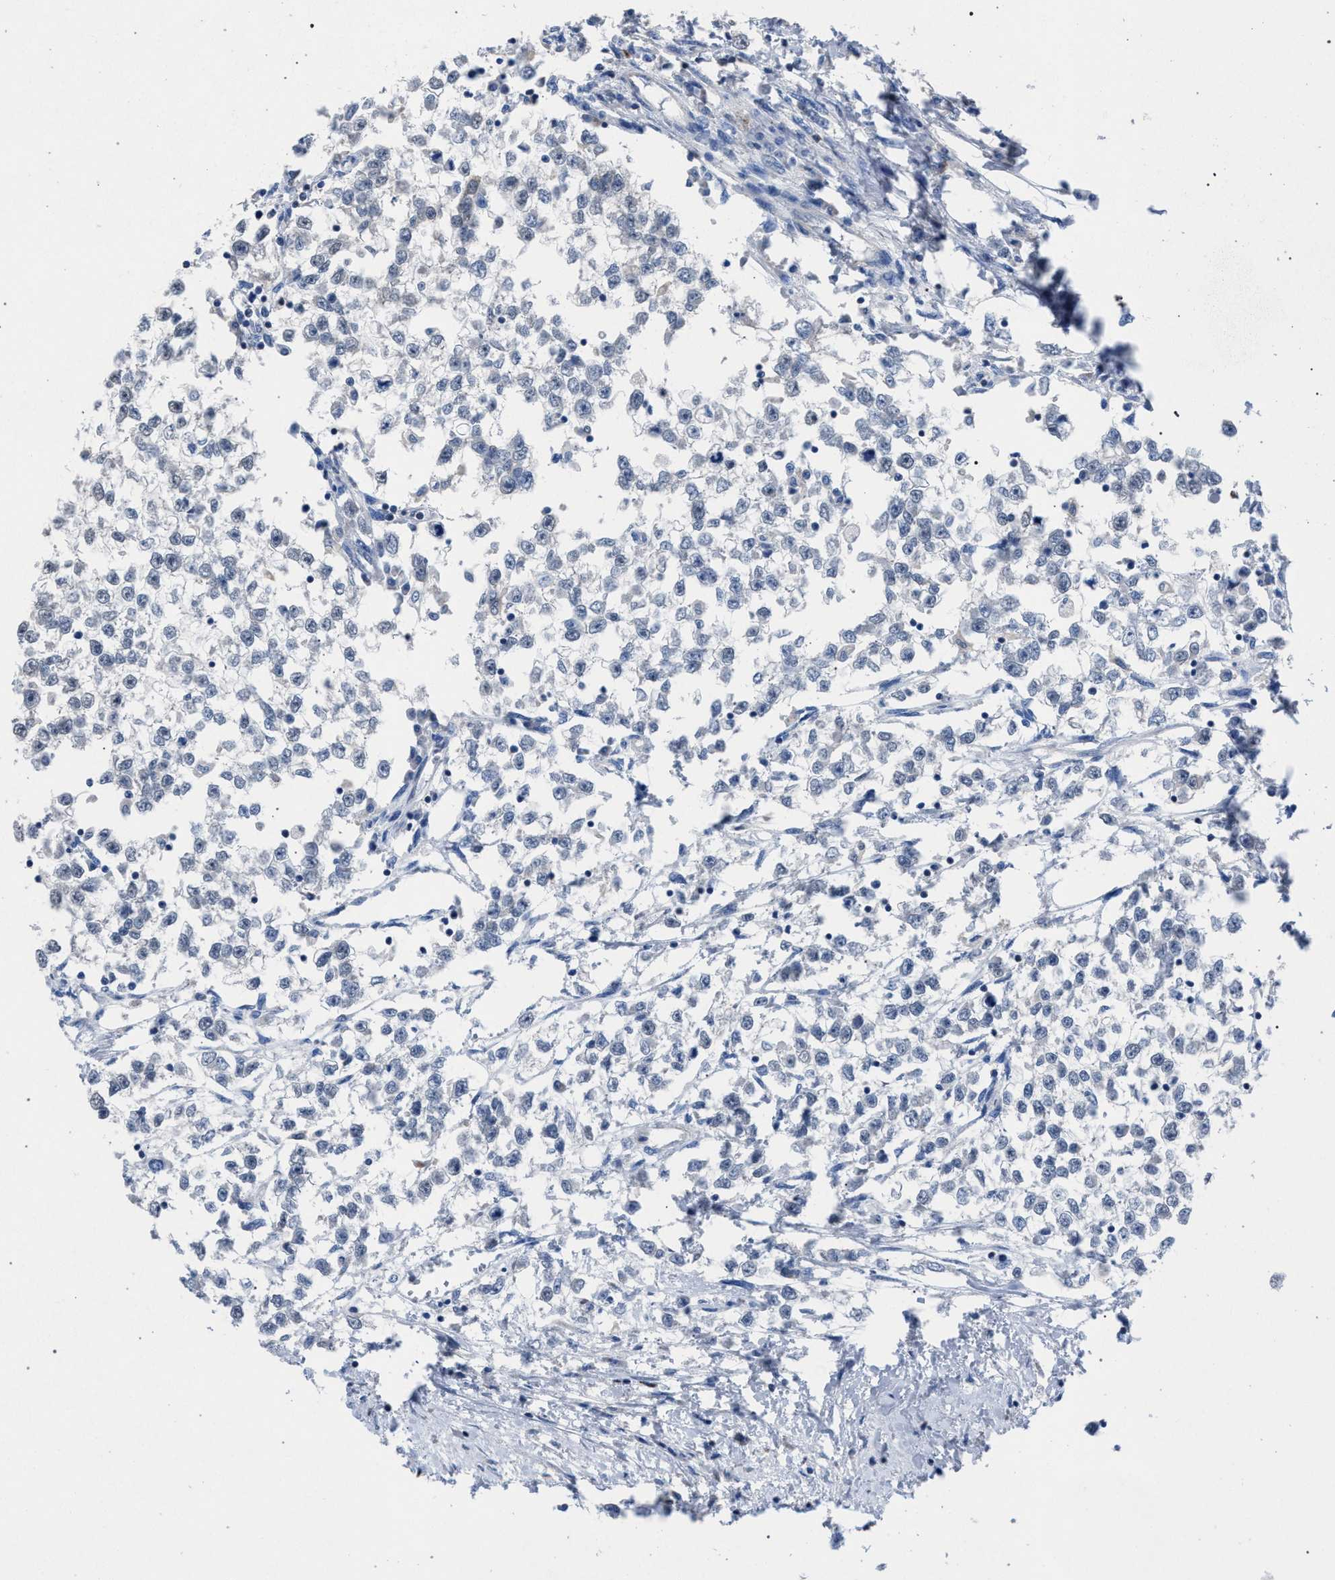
{"staining": {"intensity": "negative", "quantity": "none", "location": "none"}, "tissue": "testis cancer", "cell_type": "Tumor cells", "image_type": "cancer", "snomed": [{"axis": "morphology", "description": "Seminoma, NOS"}, {"axis": "morphology", "description": "Carcinoma, Embryonal, NOS"}, {"axis": "topography", "description": "Testis"}], "caption": "Testis cancer was stained to show a protein in brown. There is no significant expression in tumor cells.", "gene": "CRYZ", "patient": {"sex": "male", "age": 51}}